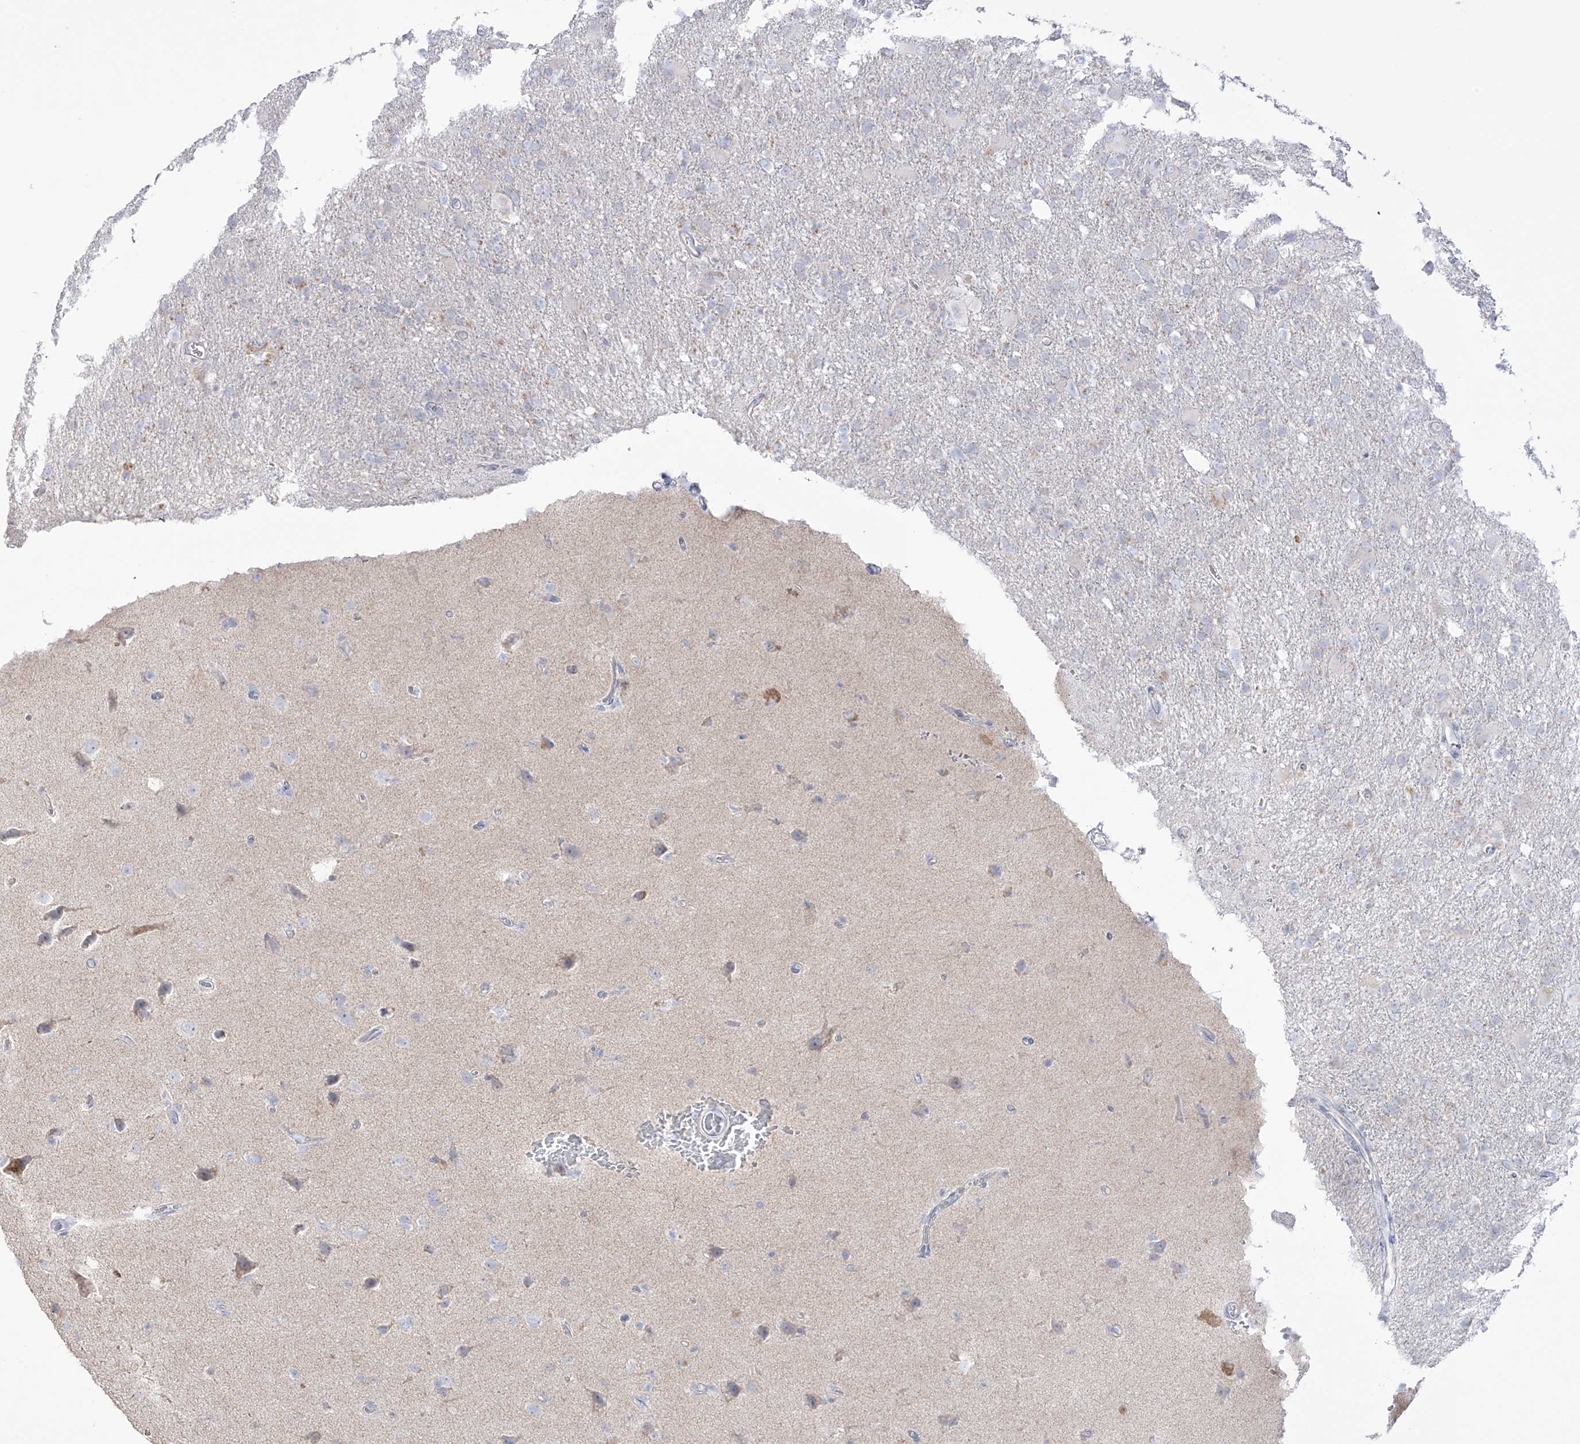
{"staining": {"intensity": "negative", "quantity": "none", "location": "none"}, "tissue": "glioma", "cell_type": "Tumor cells", "image_type": "cancer", "snomed": [{"axis": "morphology", "description": "Glioma, malignant, High grade"}, {"axis": "topography", "description": "Brain"}], "caption": "DAB (3,3'-diaminobenzidine) immunohistochemical staining of malignant glioma (high-grade) demonstrates no significant staining in tumor cells.", "gene": "RCHY1", "patient": {"sex": "female", "age": 57}}